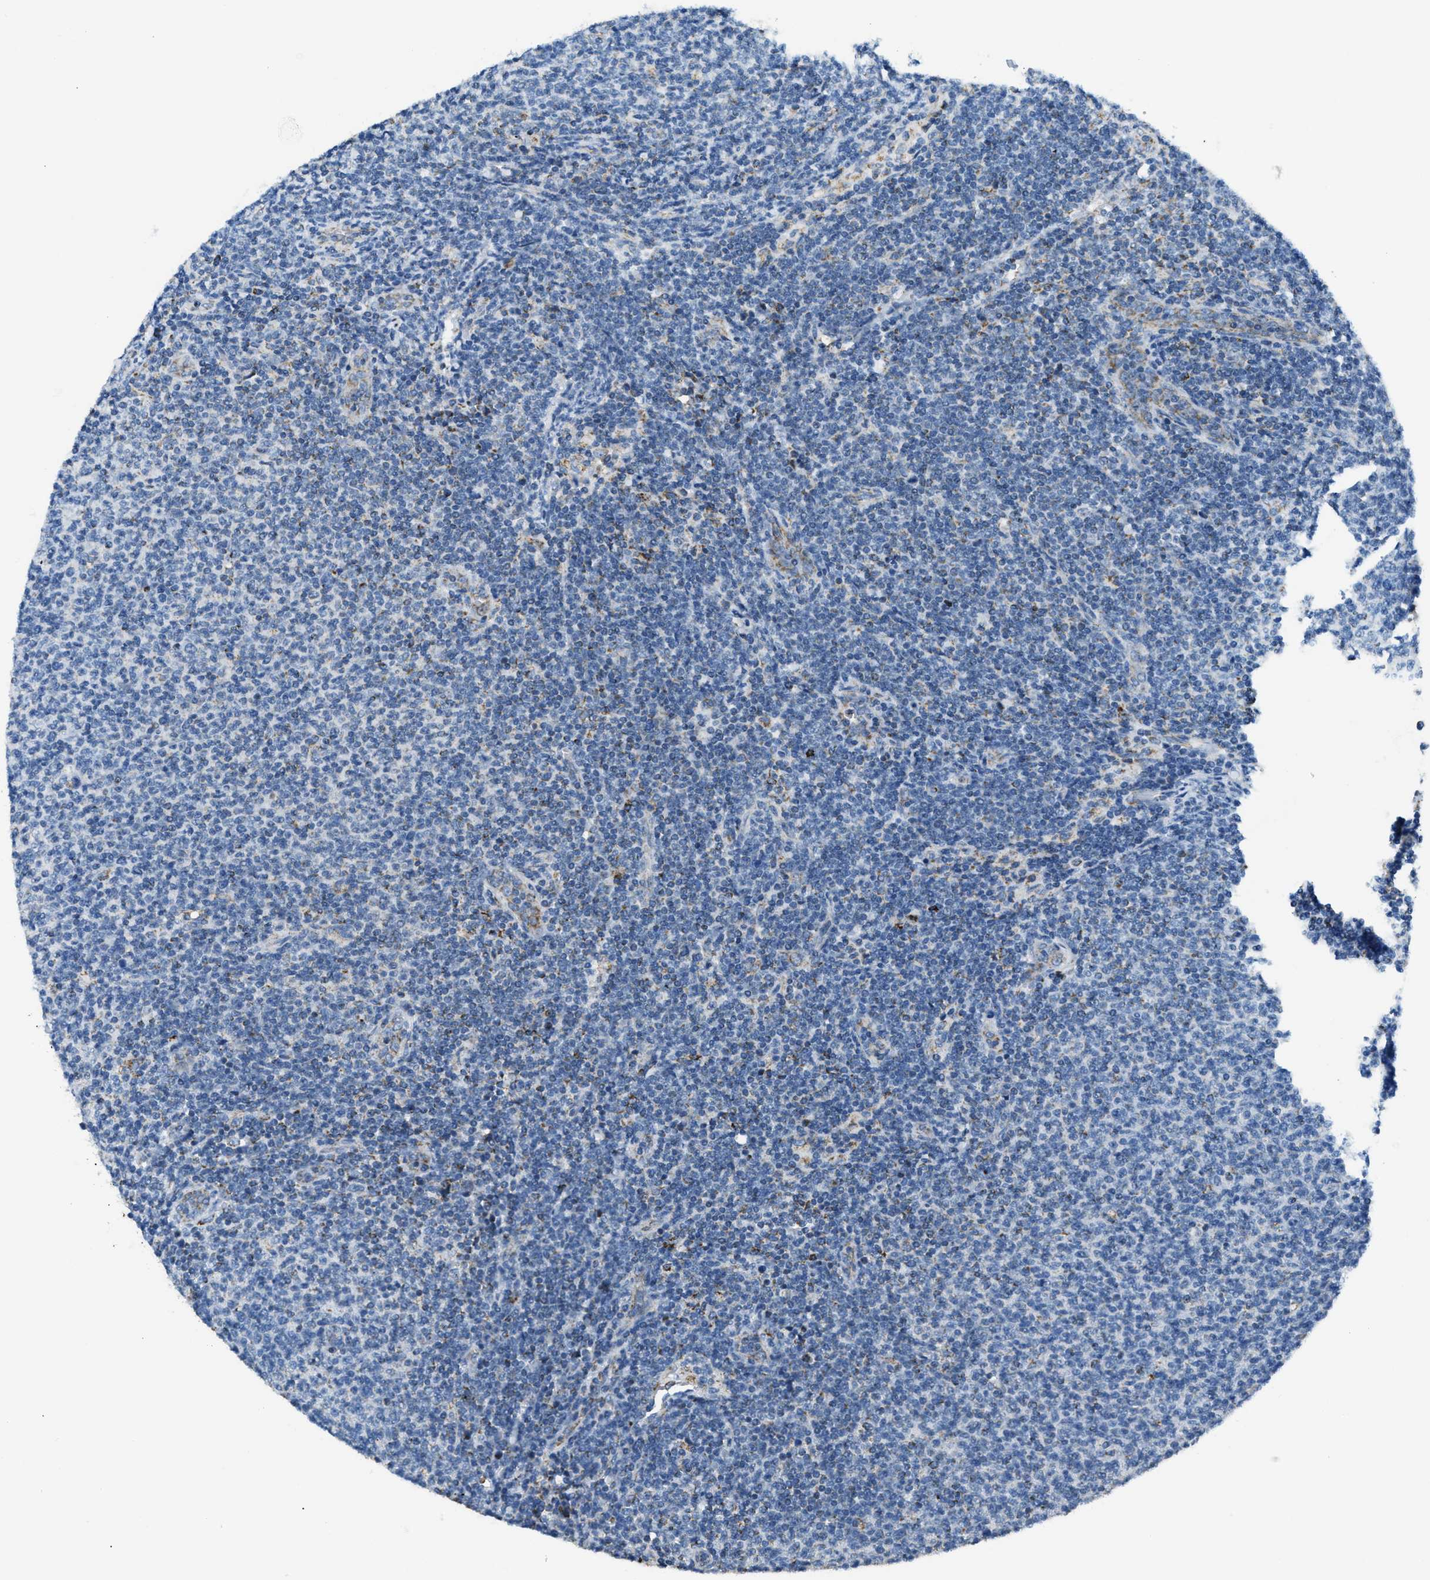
{"staining": {"intensity": "negative", "quantity": "none", "location": "none"}, "tissue": "lymphoma", "cell_type": "Tumor cells", "image_type": "cancer", "snomed": [{"axis": "morphology", "description": "Malignant lymphoma, non-Hodgkin's type, Low grade"}, {"axis": "topography", "description": "Lymph node"}], "caption": "Tumor cells show no significant staining in malignant lymphoma, non-Hodgkin's type (low-grade). The staining is performed using DAB brown chromogen with nuclei counter-stained in using hematoxylin.", "gene": "ACADVL", "patient": {"sex": "male", "age": 66}}